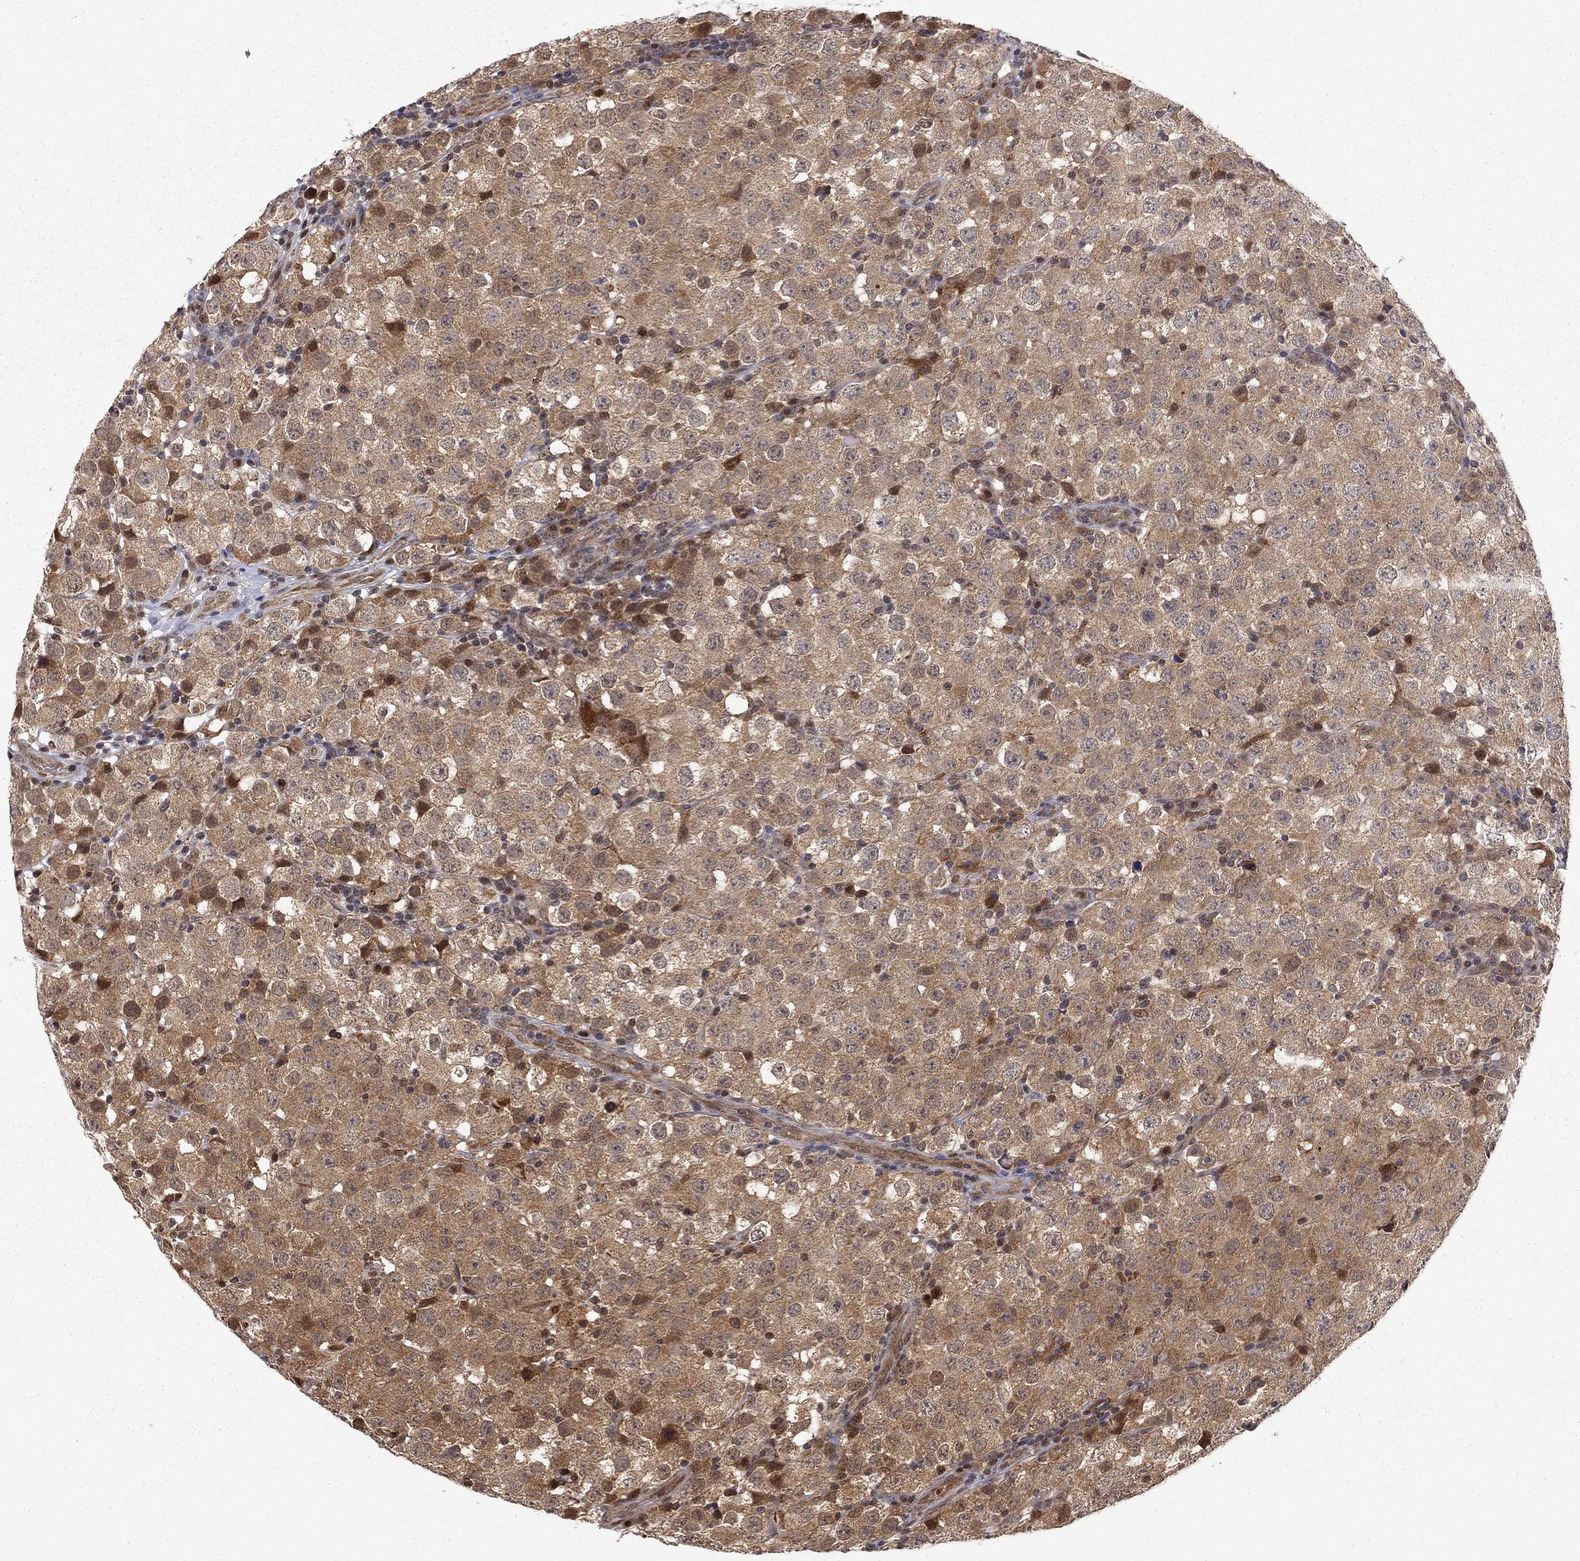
{"staining": {"intensity": "moderate", "quantity": ">75%", "location": "cytoplasmic/membranous"}, "tissue": "testis cancer", "cell_type": "Tumor cells", "image_type": "cancer", "snomed": [{"axis": "morphology", "description": "Seminoma, NOS"}, {"axis": "topography", "description": "Testis"}], "caption": "Protein staining of testis cancer (seminoma) tissue shows moderate cytoplasmic/membranous expression in about >75% of tumor cells.", "gene": "ELOB", "patient": {"sex": "male", "age": 34}}